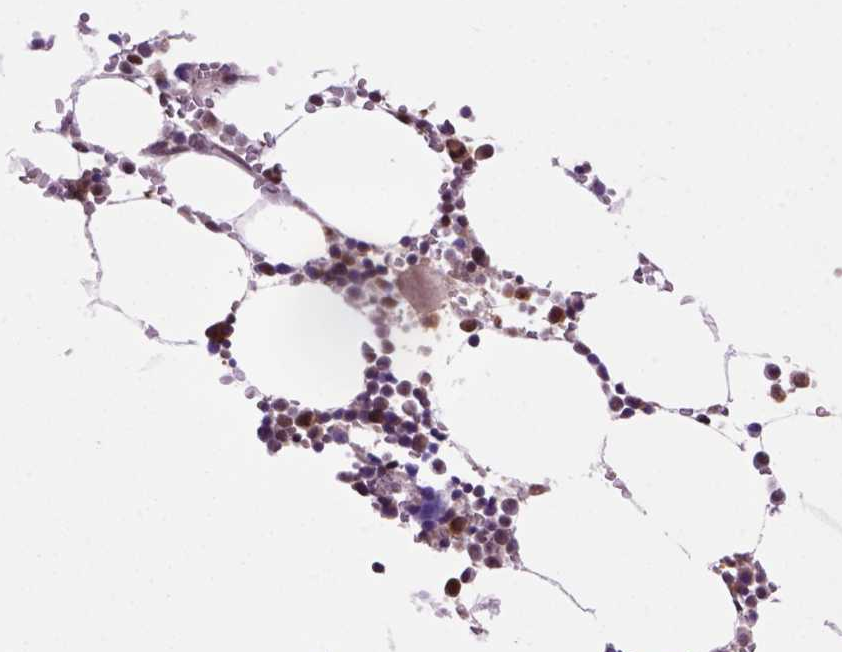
{"staining": {"intensity": "strong", "quantity": "<25%", "location": "cytoplasmic/membranous,nuclear"}, "tissue": "bone marrow", "cell_type": "Hematopoietic cells", "image_type": "normal", "snomed": [{"axis": "morphology", "description": "Normal tissue, NOS"}, {"axis": "topography", "description": "Bone marrow"}], "caption": "Protein staining of benign bone marrow reveals strong cytoplasmic/membranous,nuclear staining in approximately <25% of hematopoietic cells.", "gene": "PSMC2", "patient": {"sex": "female", "age": 52}}